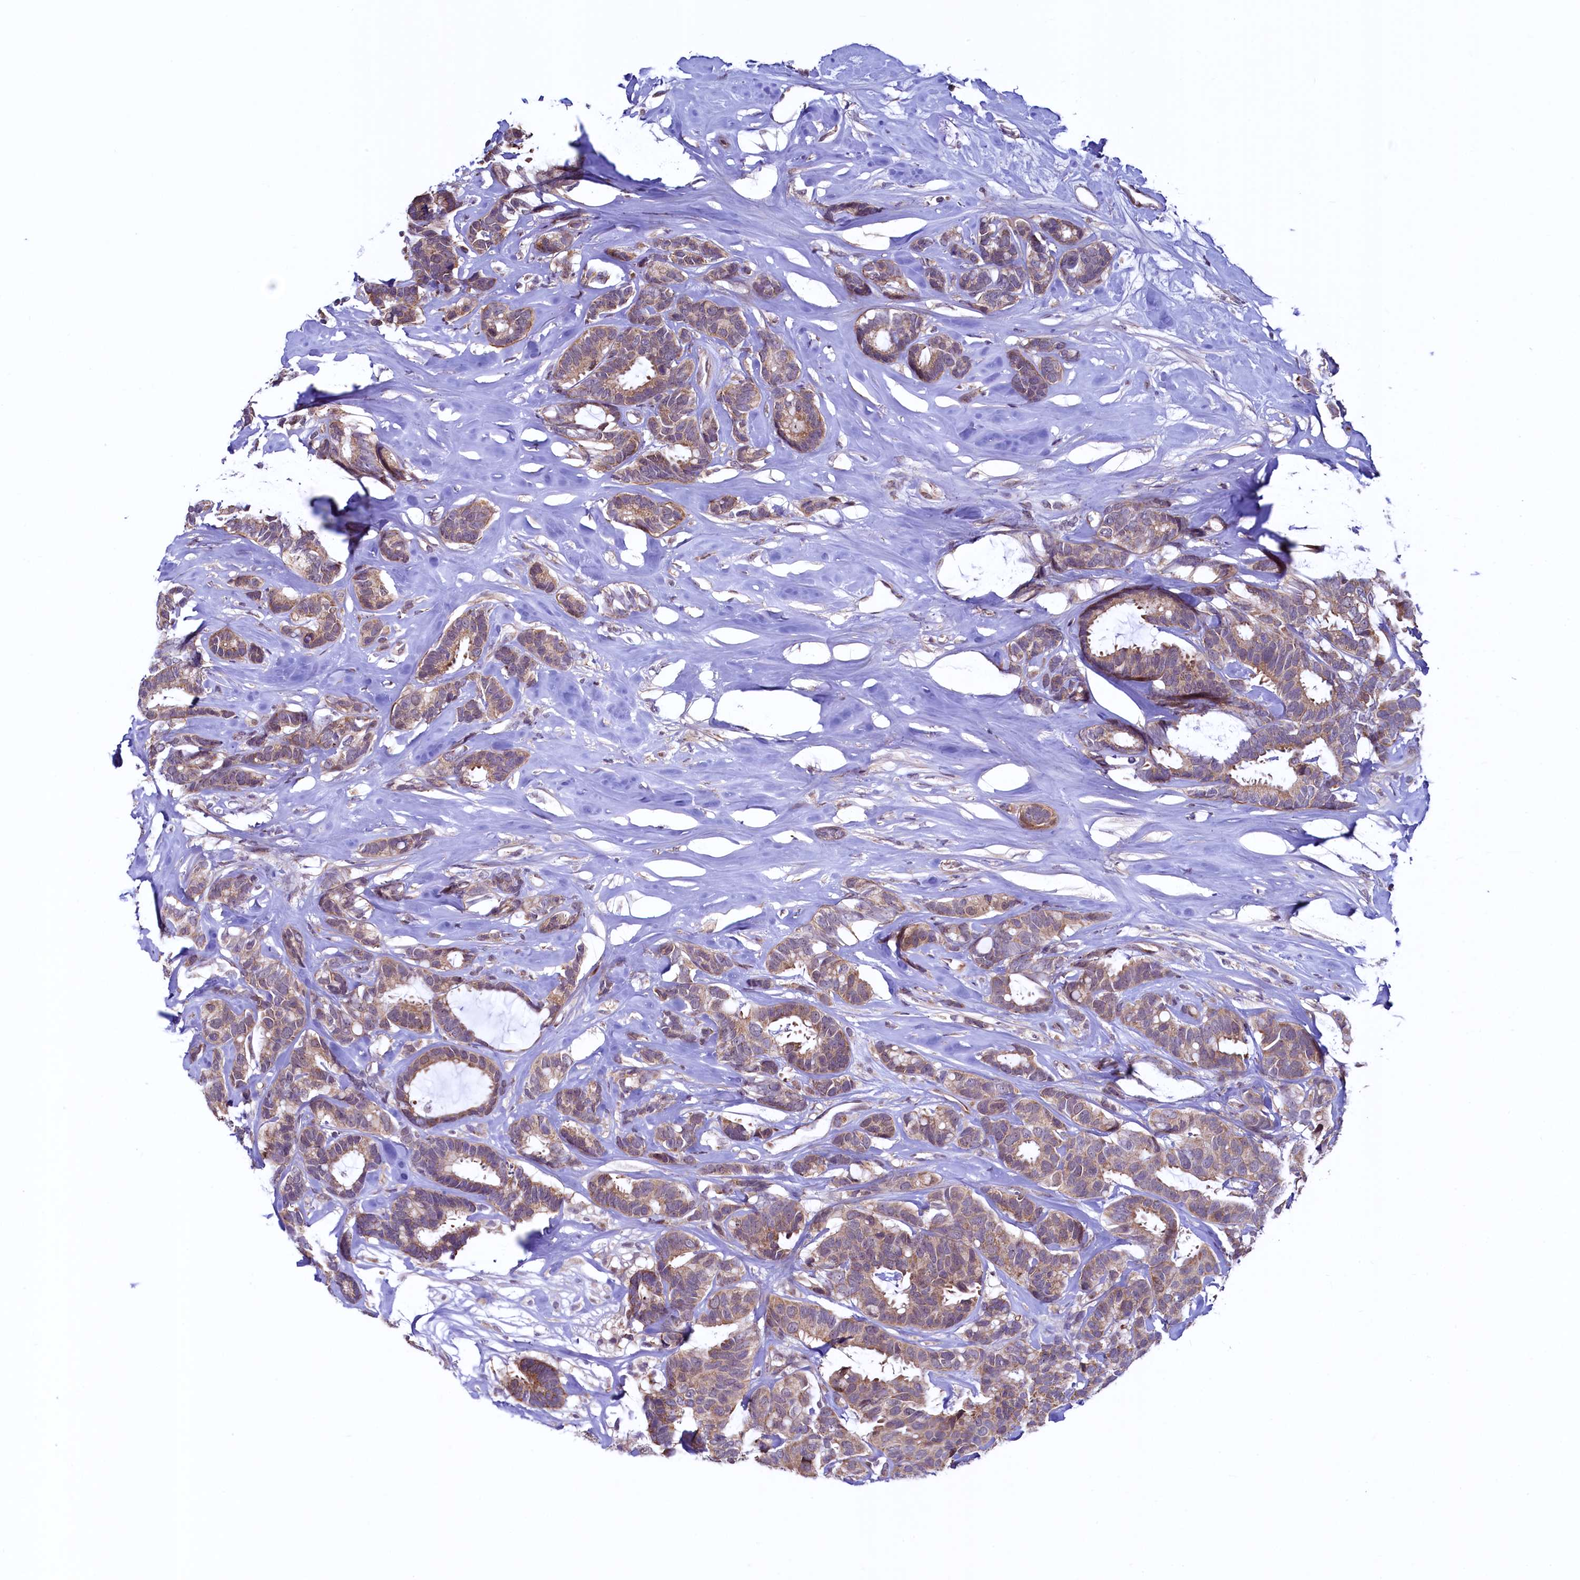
{"staining": {"intensity": "moderate", "quantity": ">75%", "location": "cytoplasmic/membranous"}, "tissue": "breast cancer", "cell_type": "Tumor cells", "image_type": "cancer", "snomed": [{"axis": "morphology", "description": "Duct carcinoma"}, {"axis": "topography", "description": "Breast"}], "caption": "The histopathology image reveals a brown stain indicating the presence of a protein in the cytoplasmic/membranous of tumor cells in breast intraductal carcinoma. (DAB IHC, brown staining for protein, blue staining for nuclei).", "gene": "RBFA", "patient": {"sex": "female", "age": 87}}